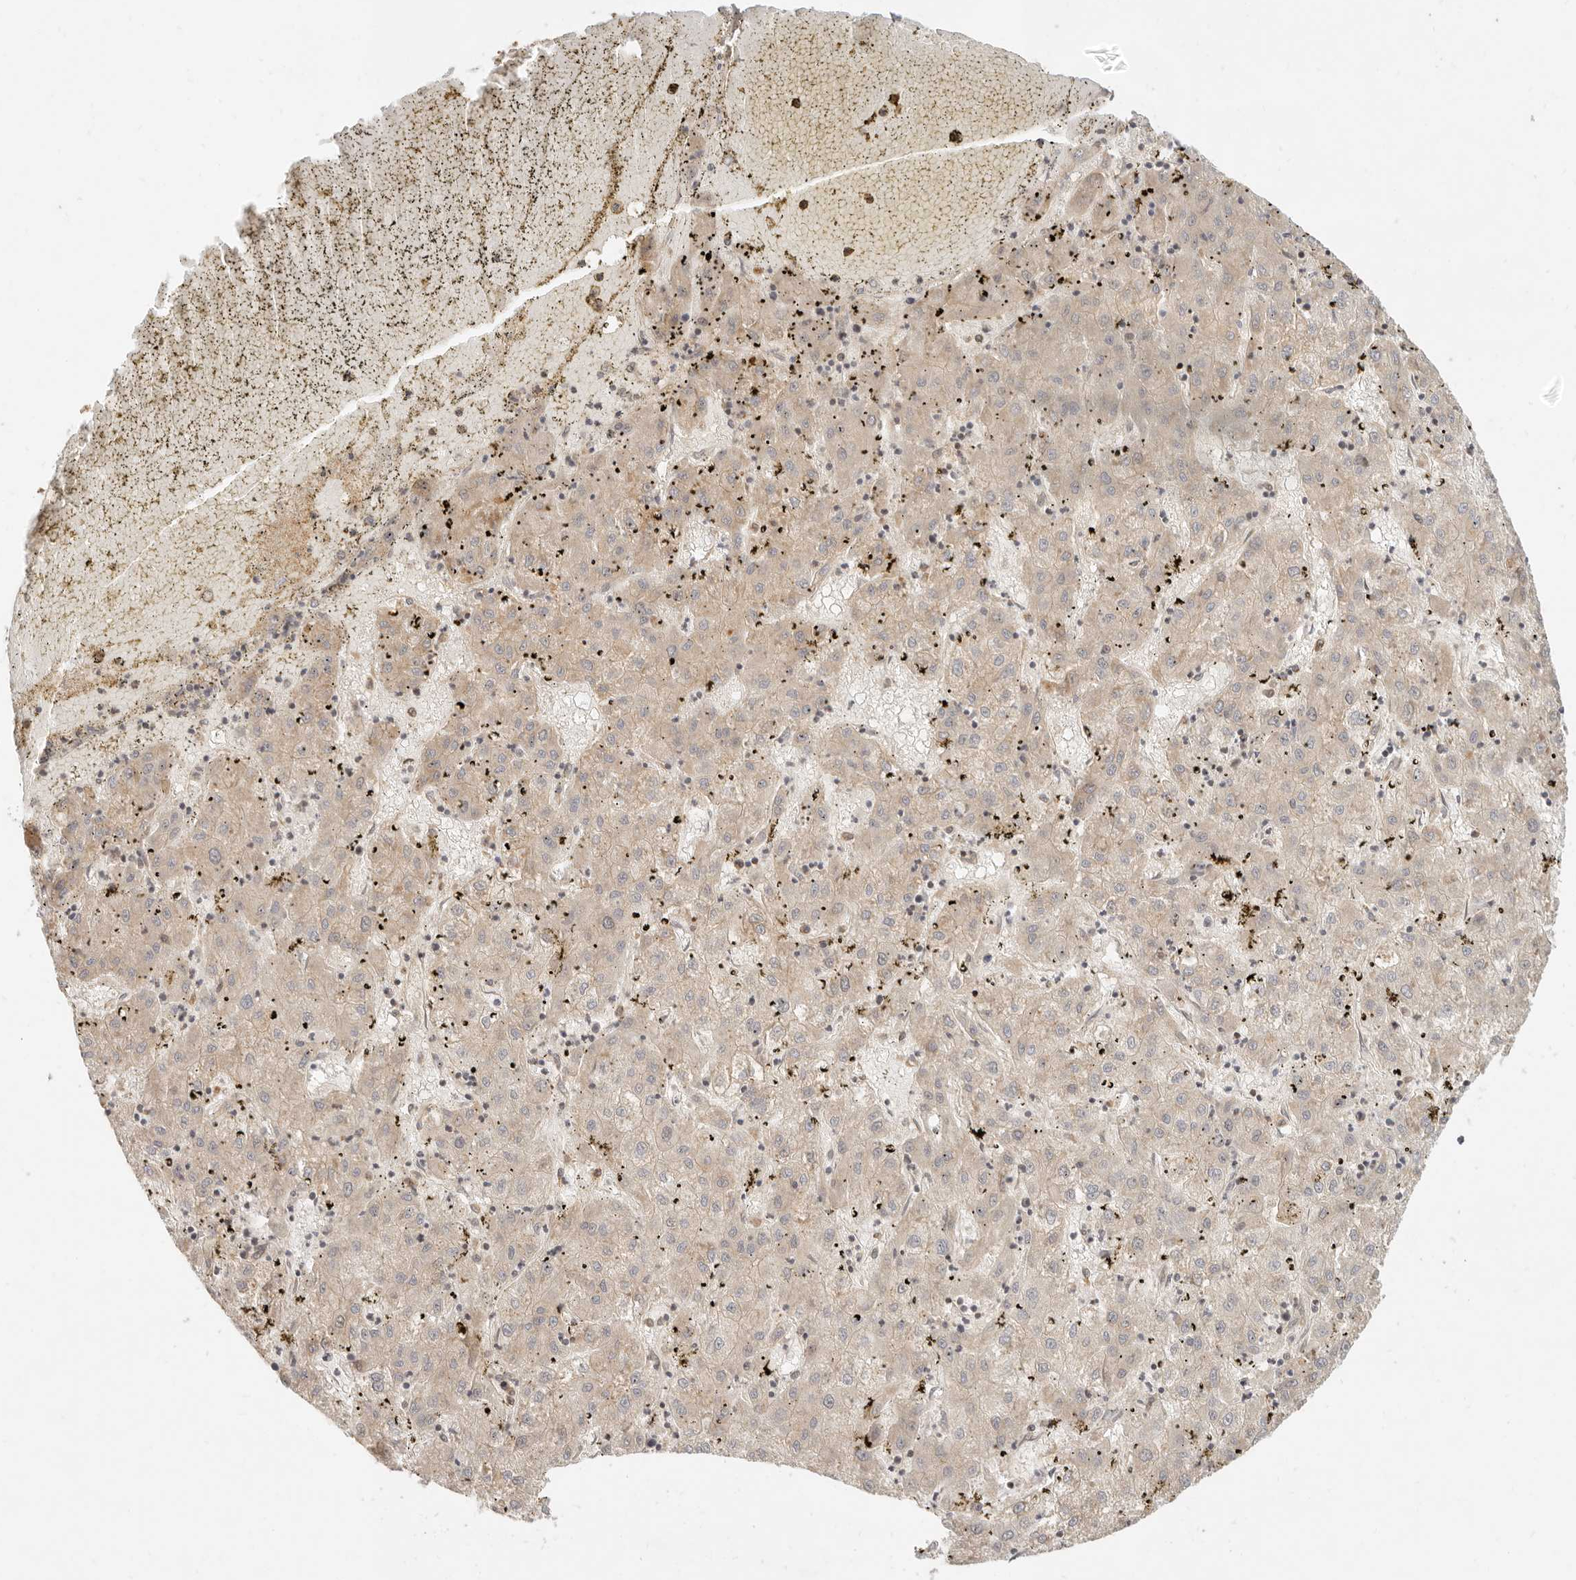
{"staining": {"intensity": "weak", "quantity": ">75%", "location": "cytoplasmic/membranous"}, "tissue": "liver cancer", "cell_type": "Tumor cells", "image_type": "cancer", "snomed": [{"axis": "morphology", "description": "Carcinoma, Hepatocellular, NOS"}, {"axis": "topography", "description": "Liver"}], "caption": "Immunohistochemical staining of human liver cancer shows low levels of weak cytoplasmic/membranous positivity in approximately >75% of tumor cells.", "gene": "UFSP1", "patient": {"sex": "male", "age": 72}}